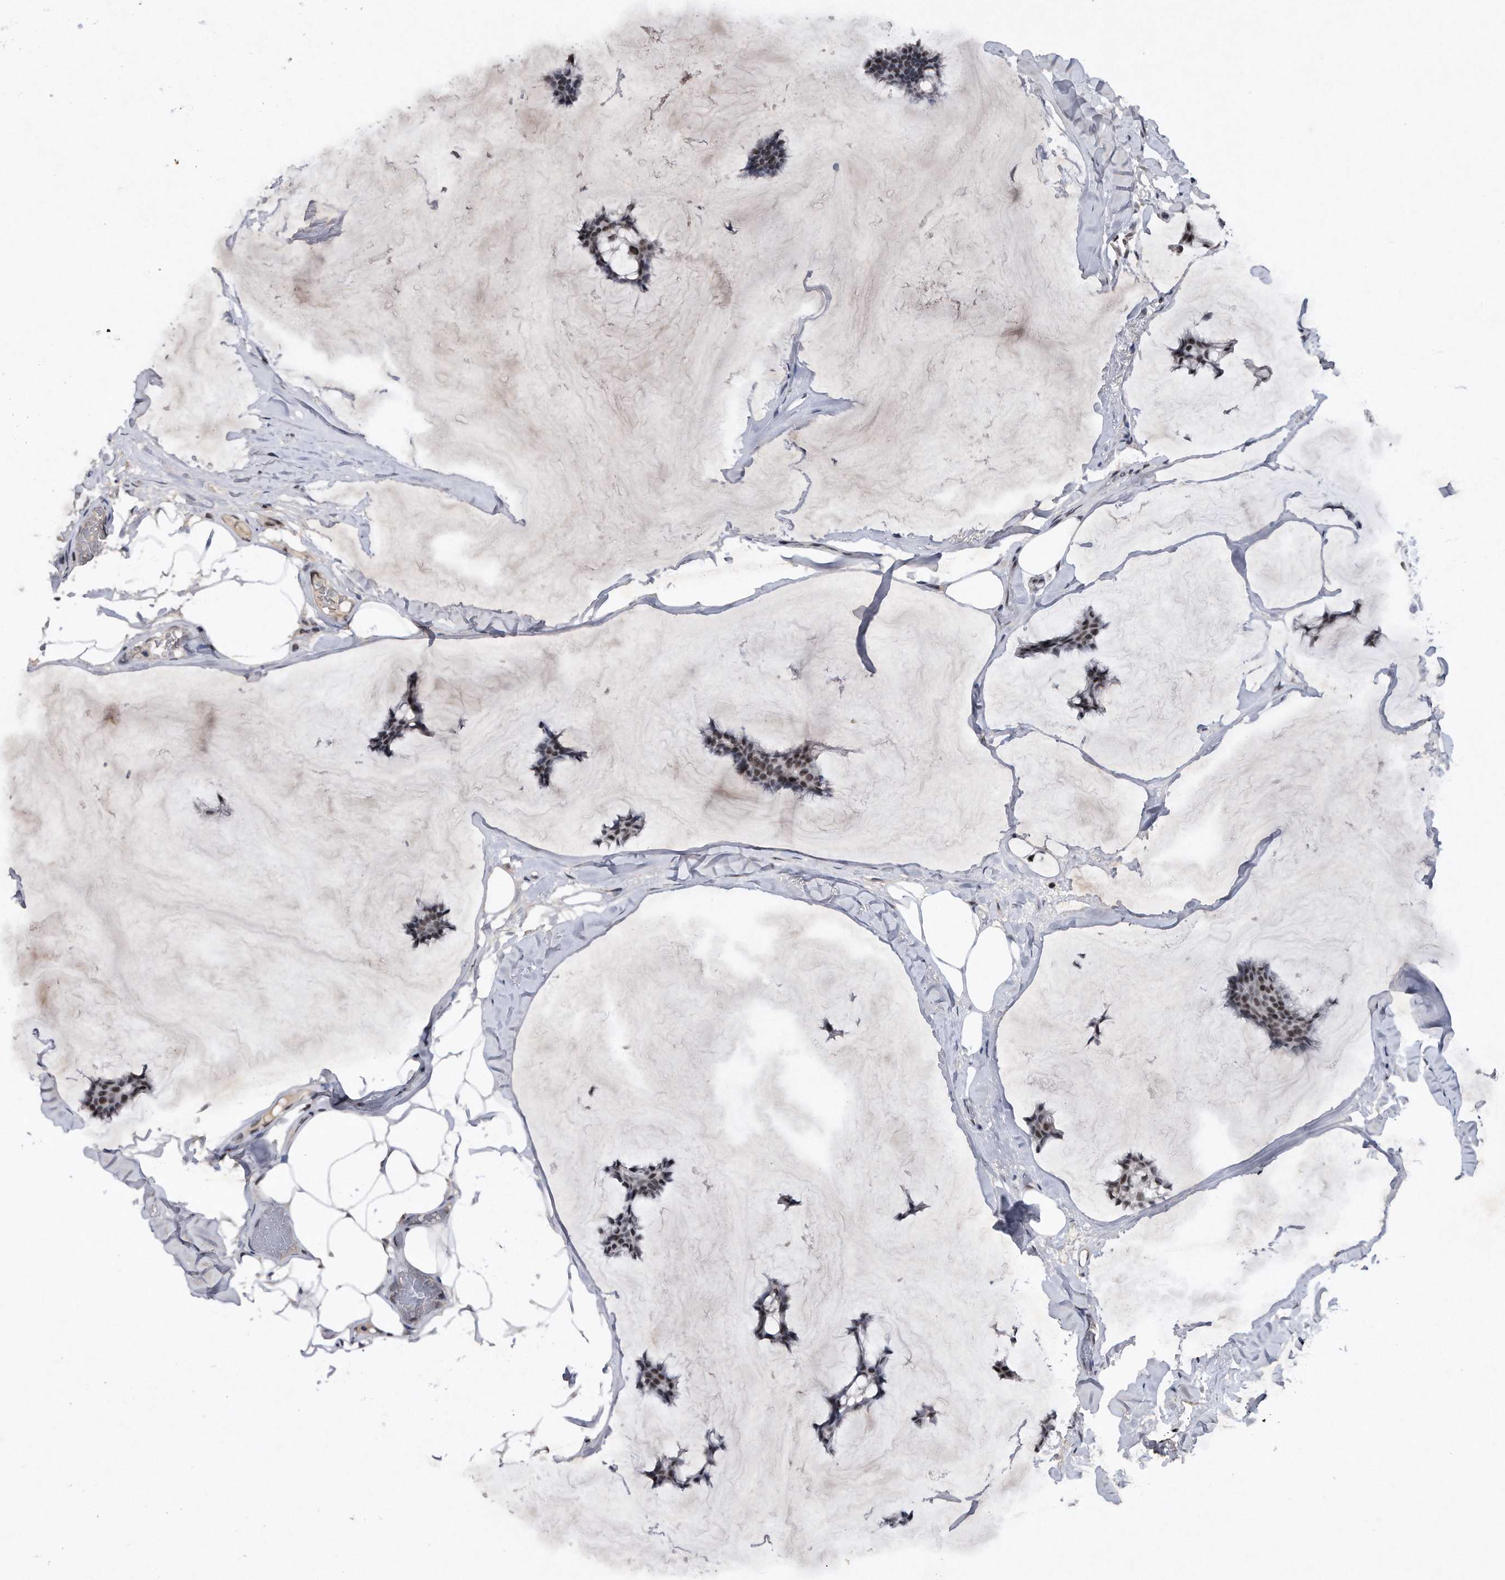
{"staining": {"intensity": "moderate", "quantity": "25%-75%", "location": "nuclear"}, "tissue": "breast cancer", "cell_type": "Tumor cells", "image_type": "cancer", "snomed": [{"axis": "morphology", "description": "Duct carcinoma"}, {"axis": "topography", "description": "Breast"}], "caption": "A medium amount of moderate nuclear positivity is present in about 25%-75% of tumor cells in breast cancer tissue.", "gene": "VIRMA", "patient": {"sex": "female", "age": 93}}